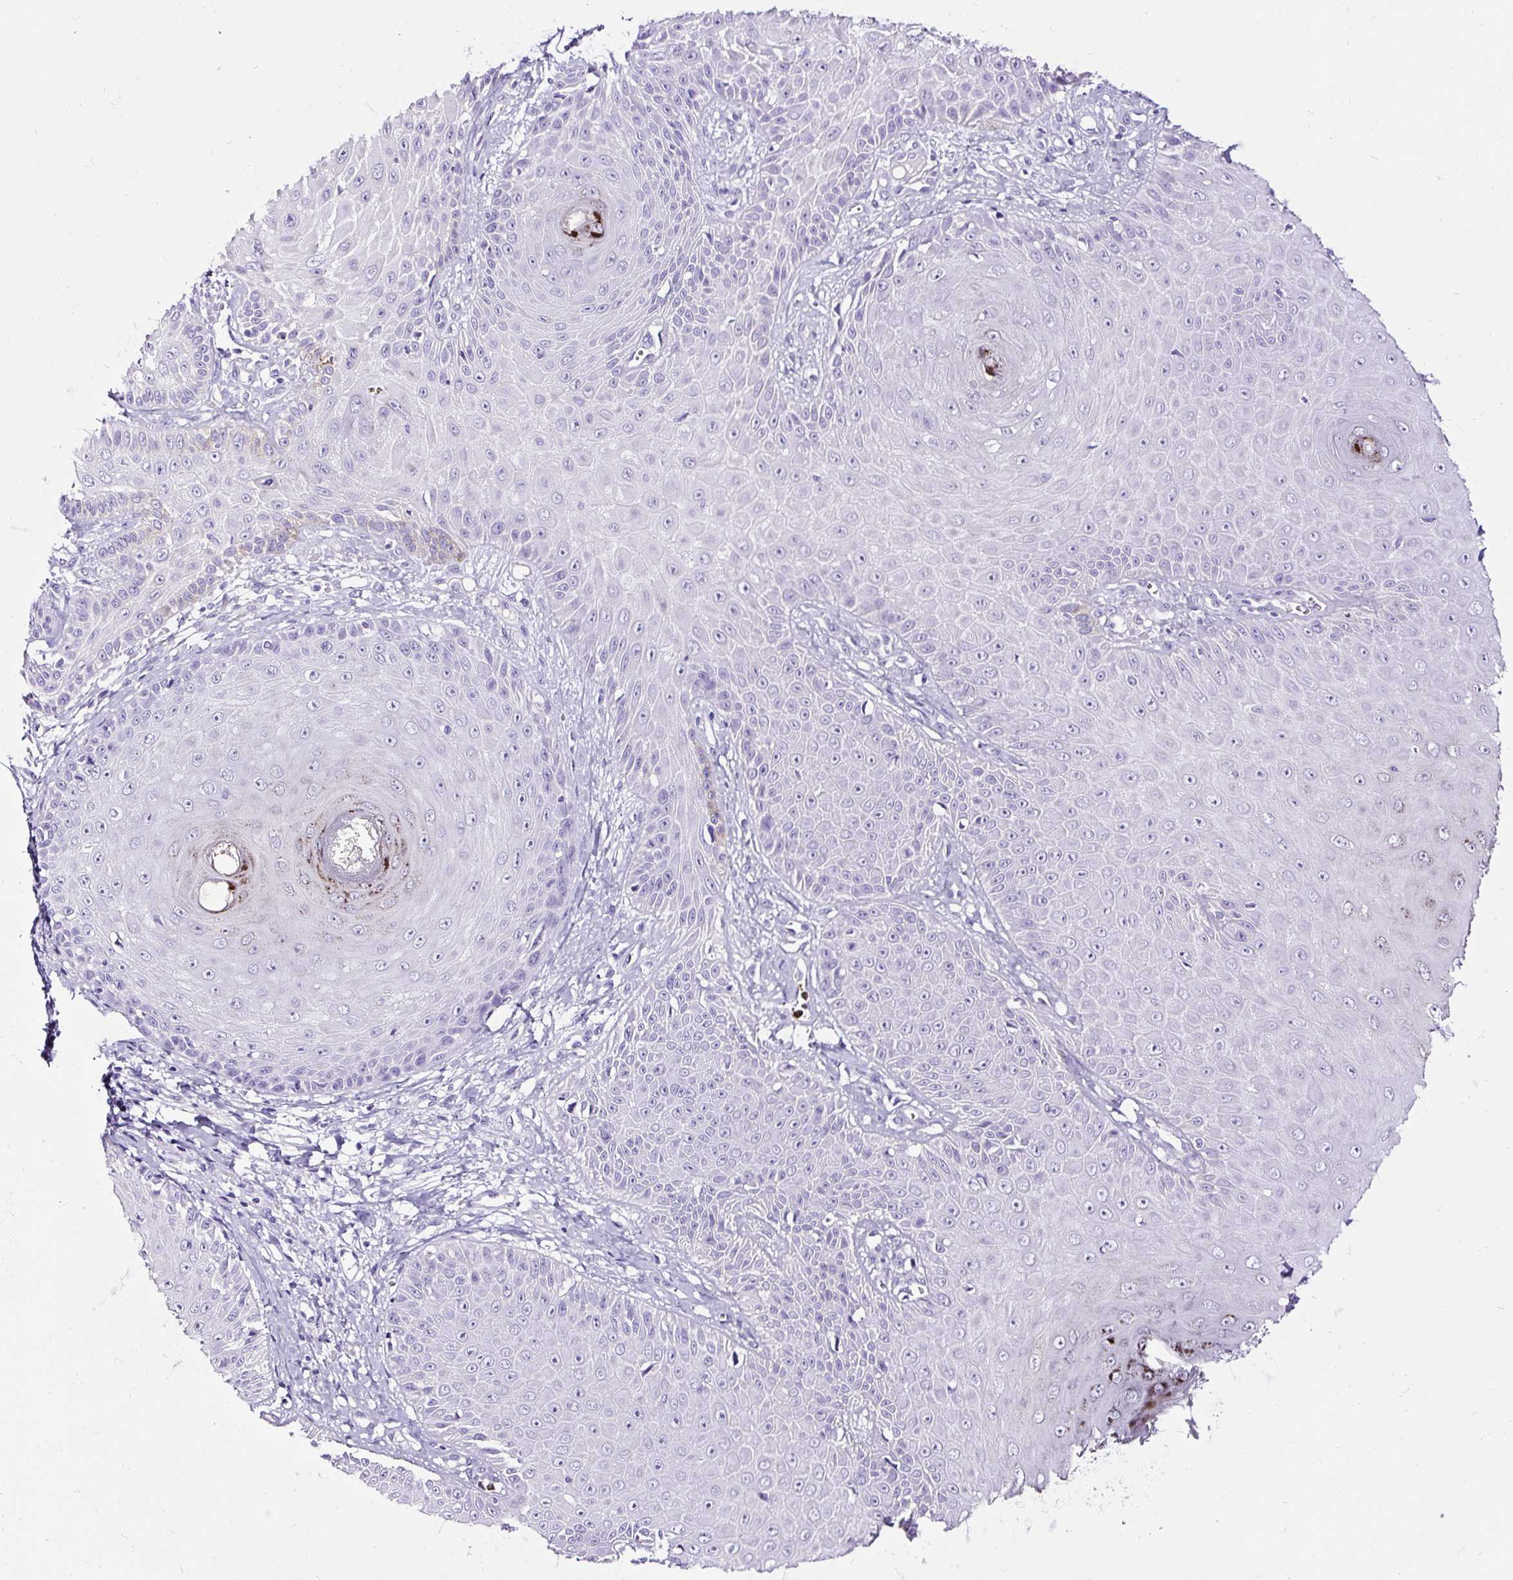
{"staining": {"intensity": "negative", "quantity": "none", "location": "none"}, "tissue": "skin cancer", "cell_type": "Tumor cells", "image_type": "cancer", "snomed": [{"axis": "morphology", "description": "Squamous cell carcinoma, NOS"}, {"axis": "topography", "description": "Skin"}], "caption": "Histopathology image shows no significant protein staining in tumor cells of squamous cell carcinoma (skin).", "gene": "SLC7A8", "patient": {"sex": "male", "age": 86}}